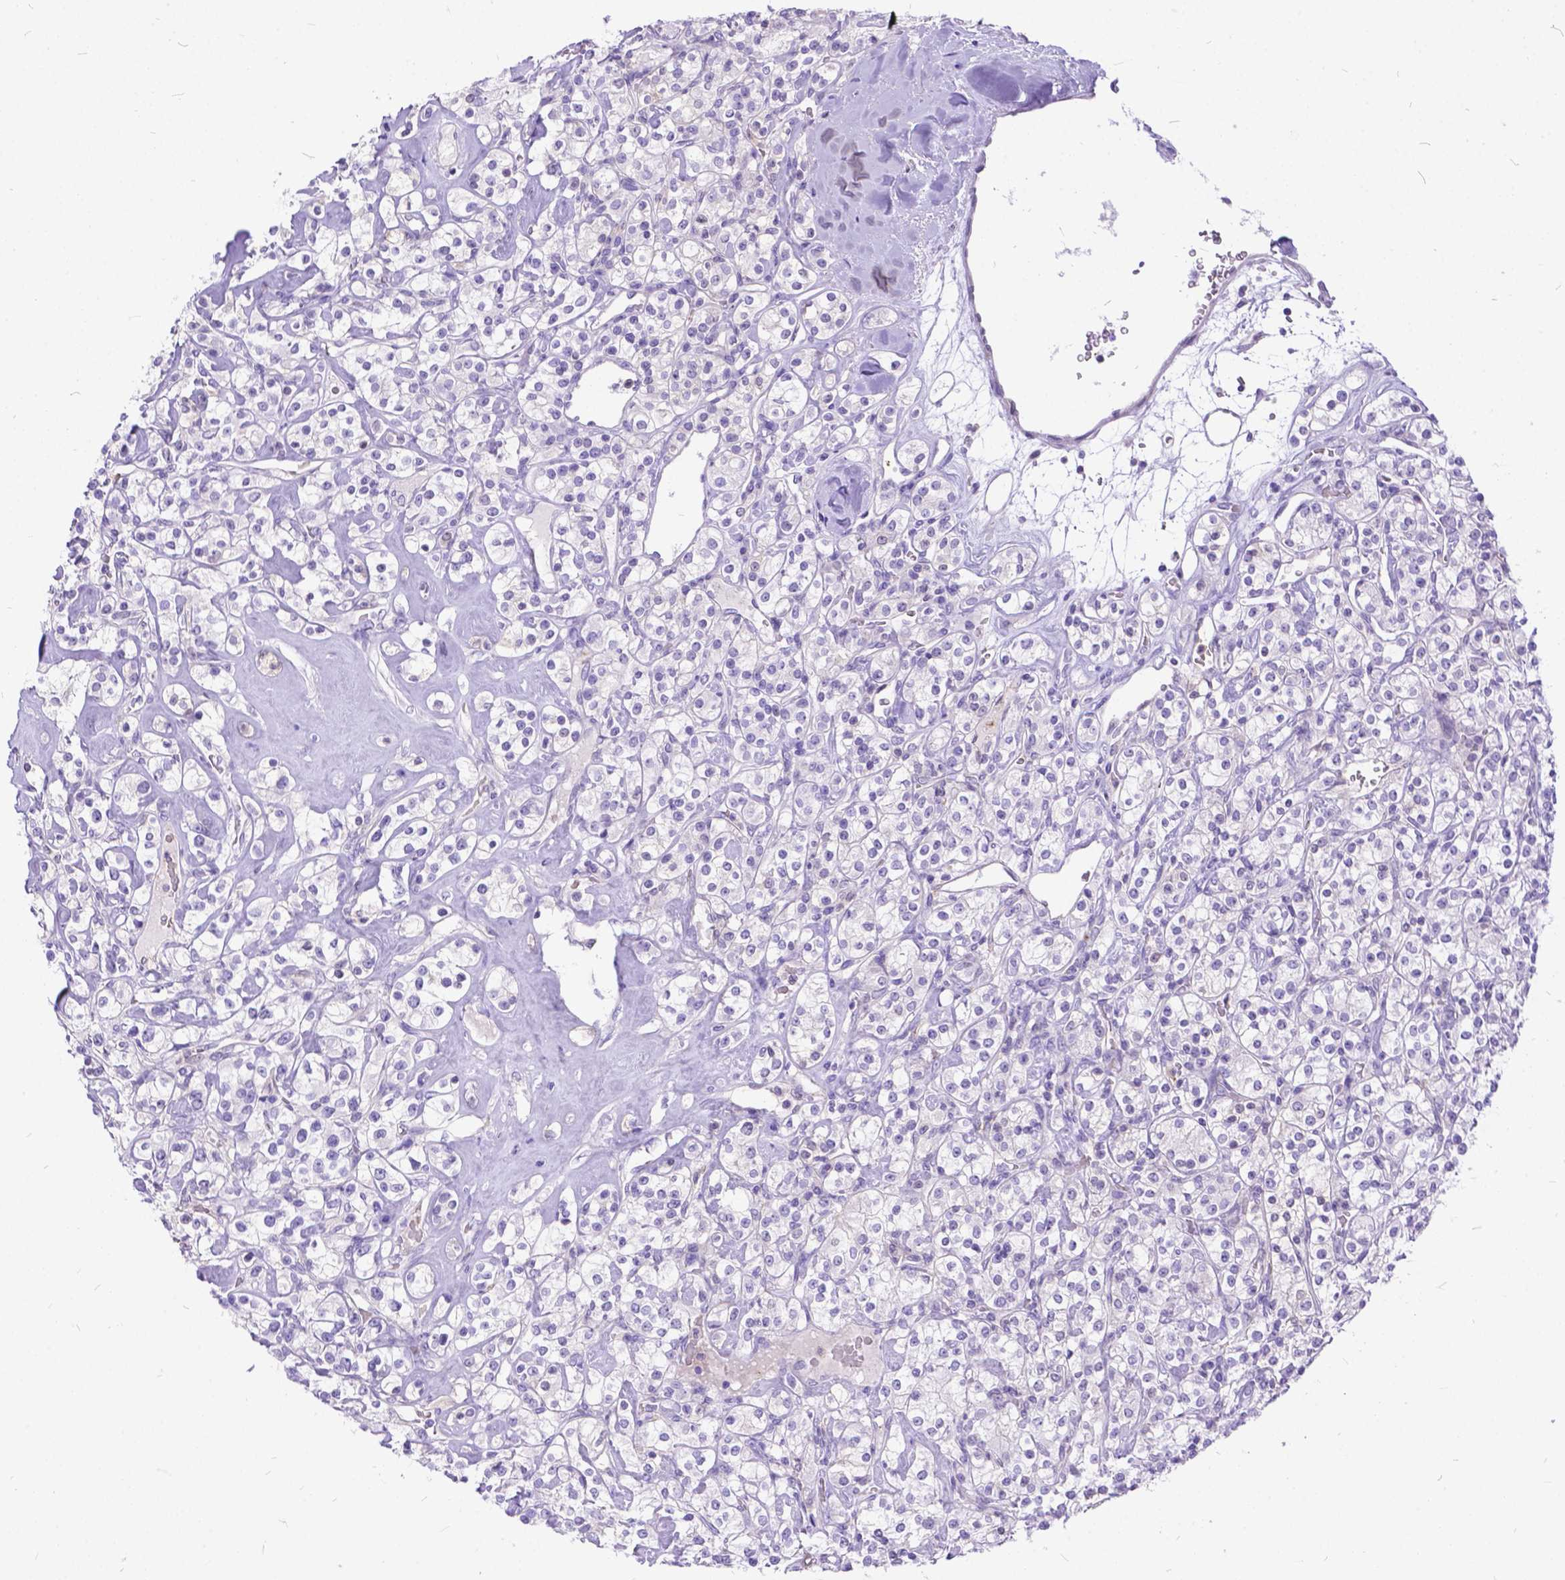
{"staining": {"intensity": "negative", "quantity": "none", "location": "none"}, "tissue": "renal cancer", "cell_type": "Tumor cells", "image_type": "cancer", "snomed": [{"axis": "morphology", "description": "Adenocarcinoma, NOS"}, {"axis": "topography", "description": "Kidney"}], "caption": "Photomicrograph shows no protein expression in tumor cells of renal cancer (adenocarcinoma) tissue.", "gene": "TMEM169", "patient": {"sex": "male", "age": 77}}